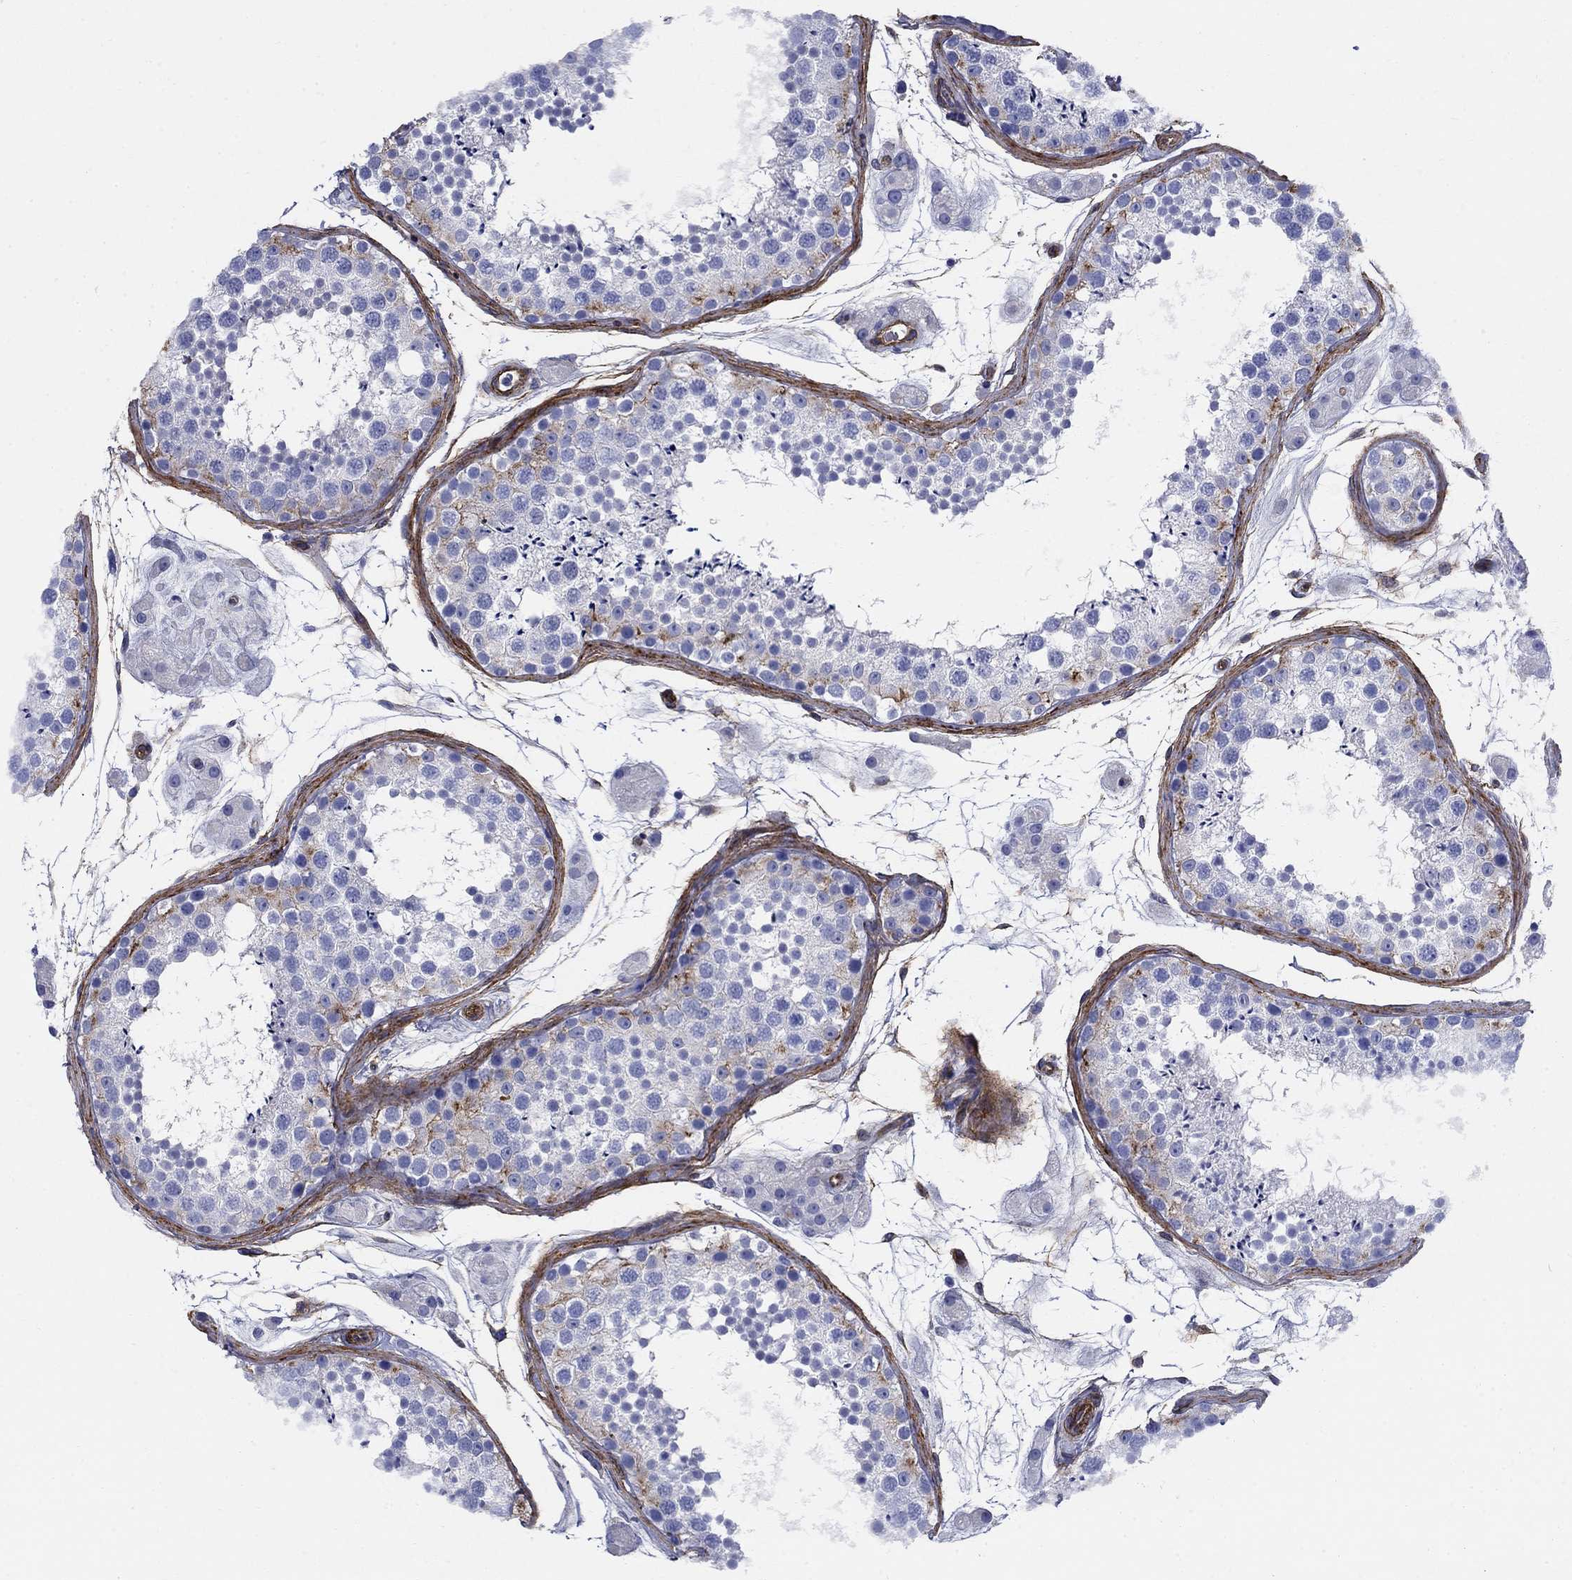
{"staining": {"intensity": "moderate", "quantity": "<25%", "location": "cytoplasmic/membranous"}, "tissue": "testis", "cell_type": "Cells in seminiferous ducts", "image_type": "normal", "snomed": [{"axis": "morphology", "description": "Normal tissue, NOS"}, {"axis": "topography", "description": "Testis"}], "caption": "Testis stained with immunohistochemistry displays moderate cytoplasmic/membranous staining in about <25% of cells in seminiferous ducts. The staining was performed using DAB (3,3'-diaminobenzidine), with brown indicating positive protein expression. Nuclei are stained blue with hematoxylin.", "gene": "VTN", "patient": {"sex": "male", "age": 41}}